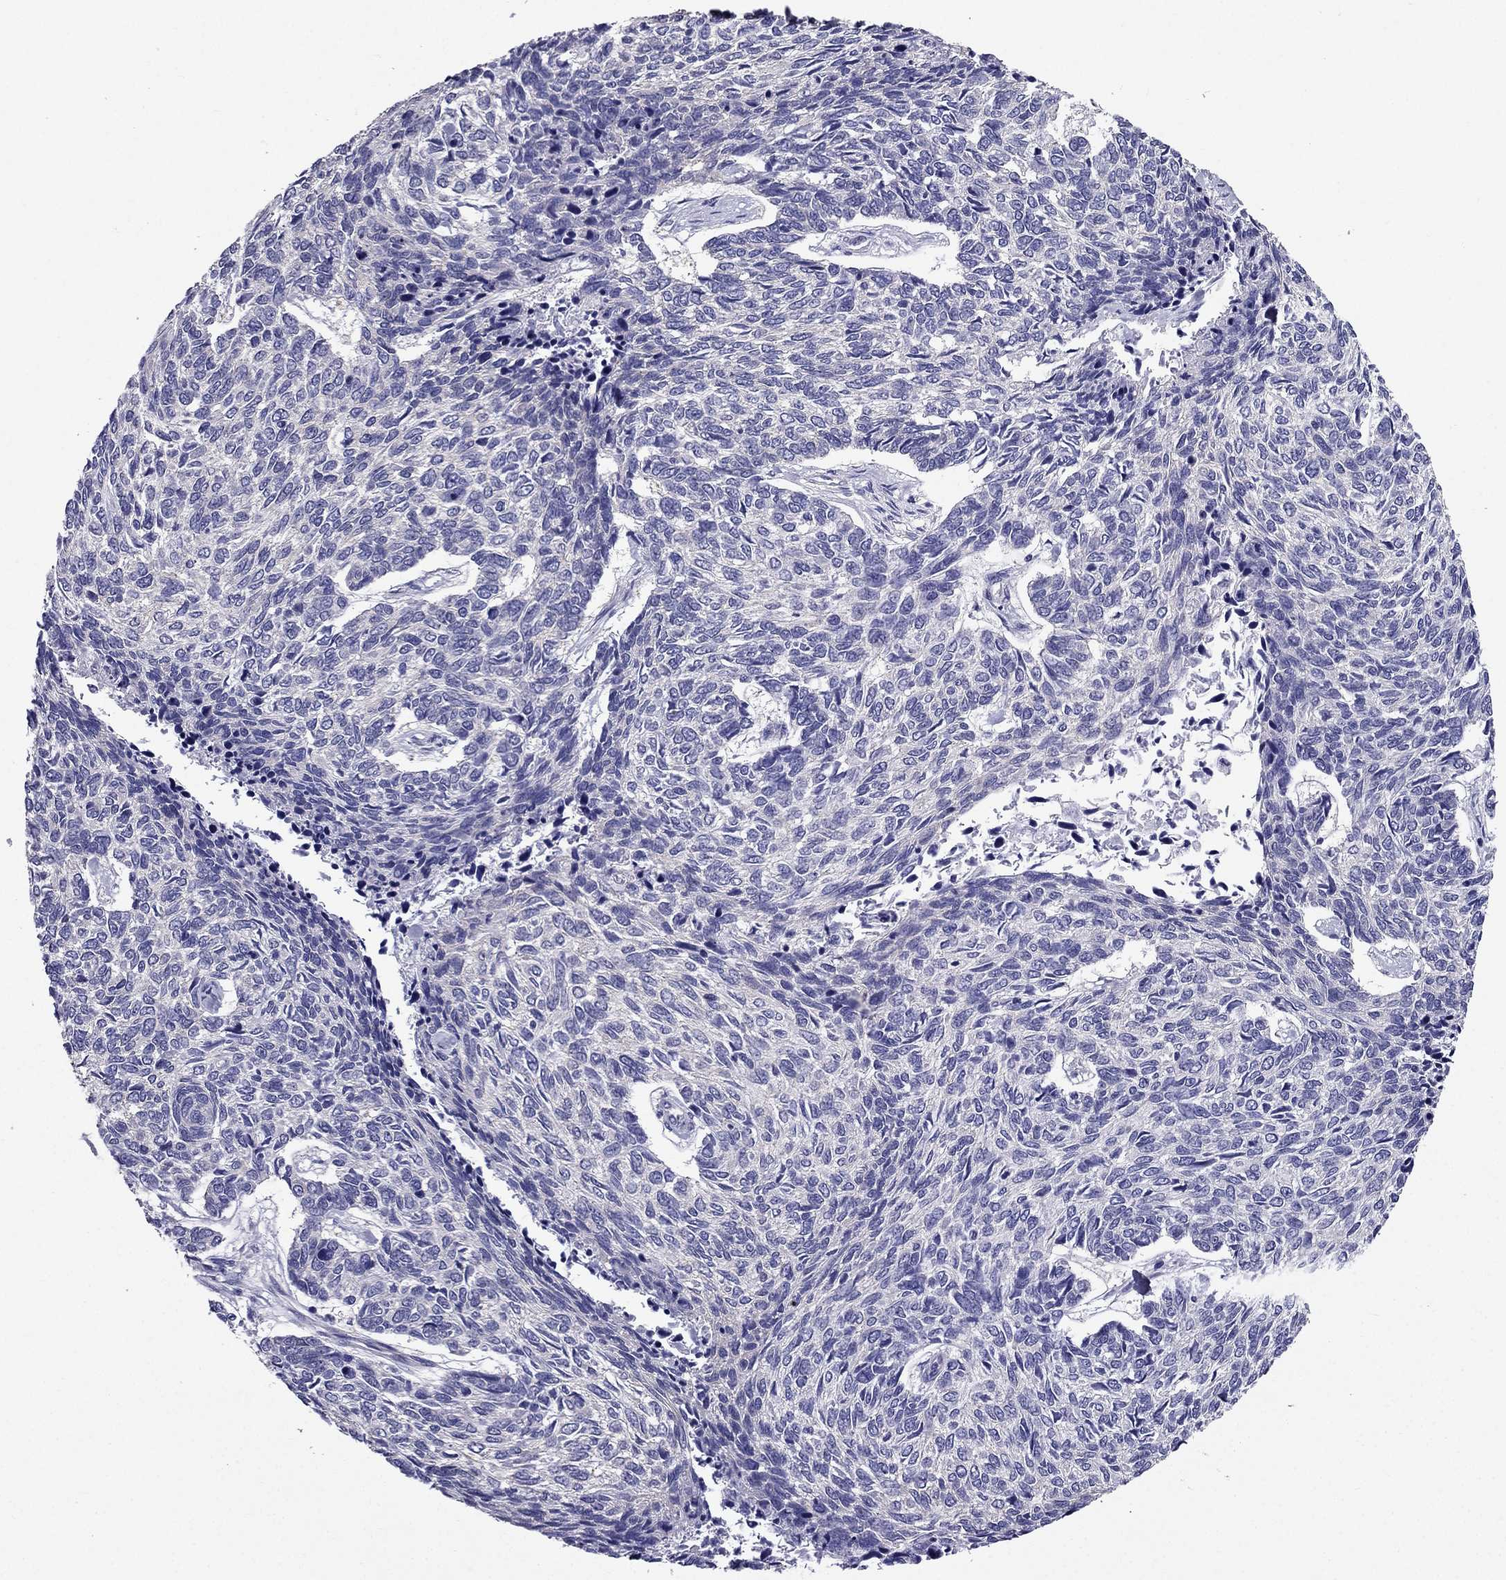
{"staining": {"intensity": "negative", "quantity": "none", "location": "none"}, "tissue": "skin cancer", "cell_type": "Tumor cells", "image_type": "cancer", "snomed": [{"axis": "morphology", "description": "Basal cell carcinoma"}, {"axis": "topography", "description": "Skin"}], "caption": "Skin cancer was stained to show a protein in brown. There is no significant positivity in tumor cells.", "gene": "AAK1", "patient": {"sex": "female", "age": 65}}